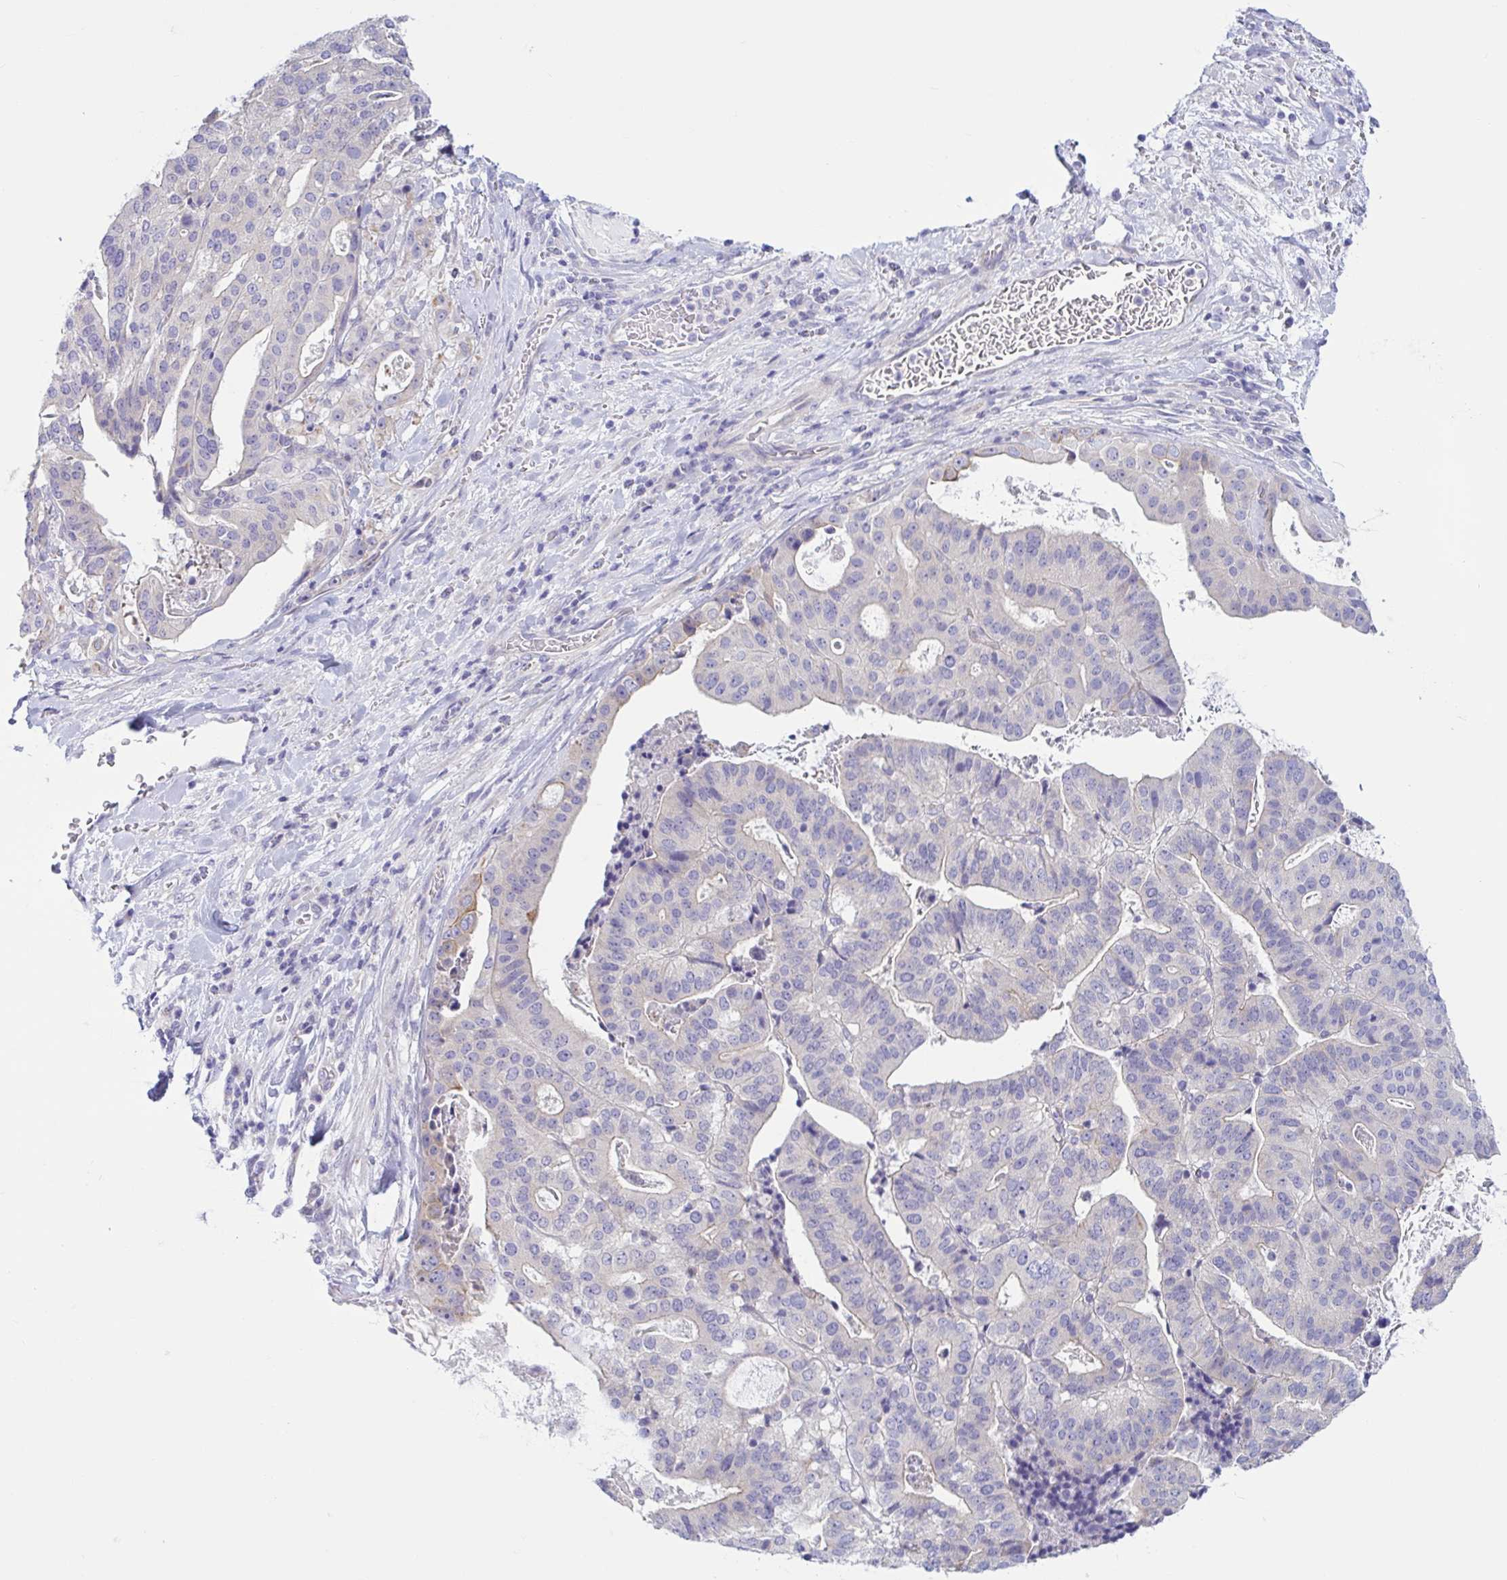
{"staining": {"intensity": "negative", "quantity": "none", "location": "none"}, "tissue": "stomach cancer", "cell_type": "Tumor cells", "image_type": "cancer", "snomed": [{"axis": "morphology", "description": "Adenocarcinoma, NOS"}, {"axis": "topography", "description": "Stomach"}], "caption": "High power microscopy photomicrograph of an immunohistochemistry (IHC) micrograph of stomach adenocarcinoma, revealing no significant positivity in tumor cells.", "gene": "TNNI2", "patient": {"sex": "male", "age": 48}}